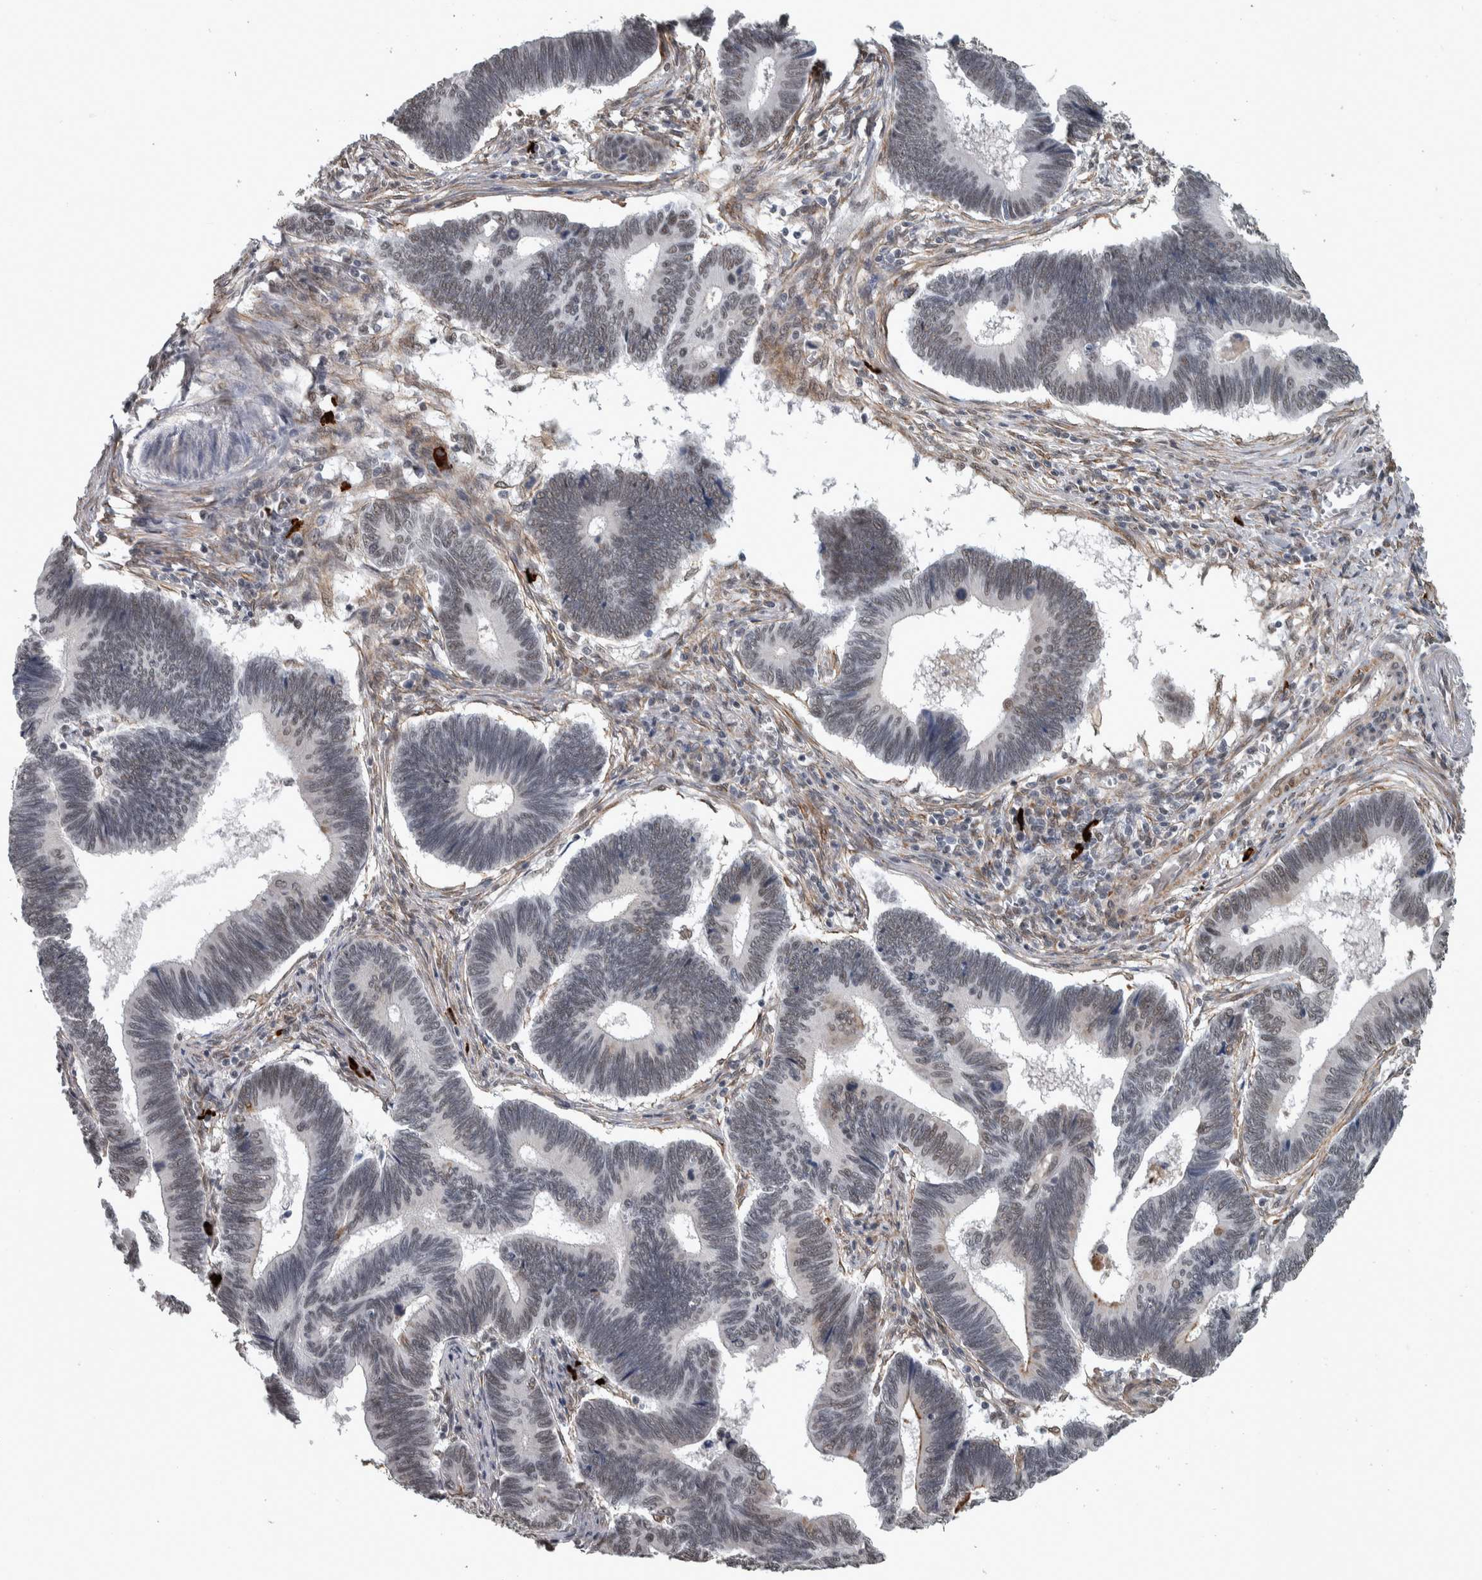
{"staining": {"intensity": "weak", "quantity": "<25%", "location": "nuclear"}, "tissue": "pancreatic cancer", "cell_type": "Tumor cells", "image_type": "cancer", "snomed": [{"axis": "morphology", "description": "Adenocarcinoma, NOS"}, {"axis": "topography", "description": "Pancreas"}], "caption": "The histopathology image exhibits no staining of tumor cells in pancreatic adenocarcinoma. (DAB immunohistochemistry (IHC), high magnification).", "gene": "DDX42", "patient": {"sex": "female", "age": 70}}